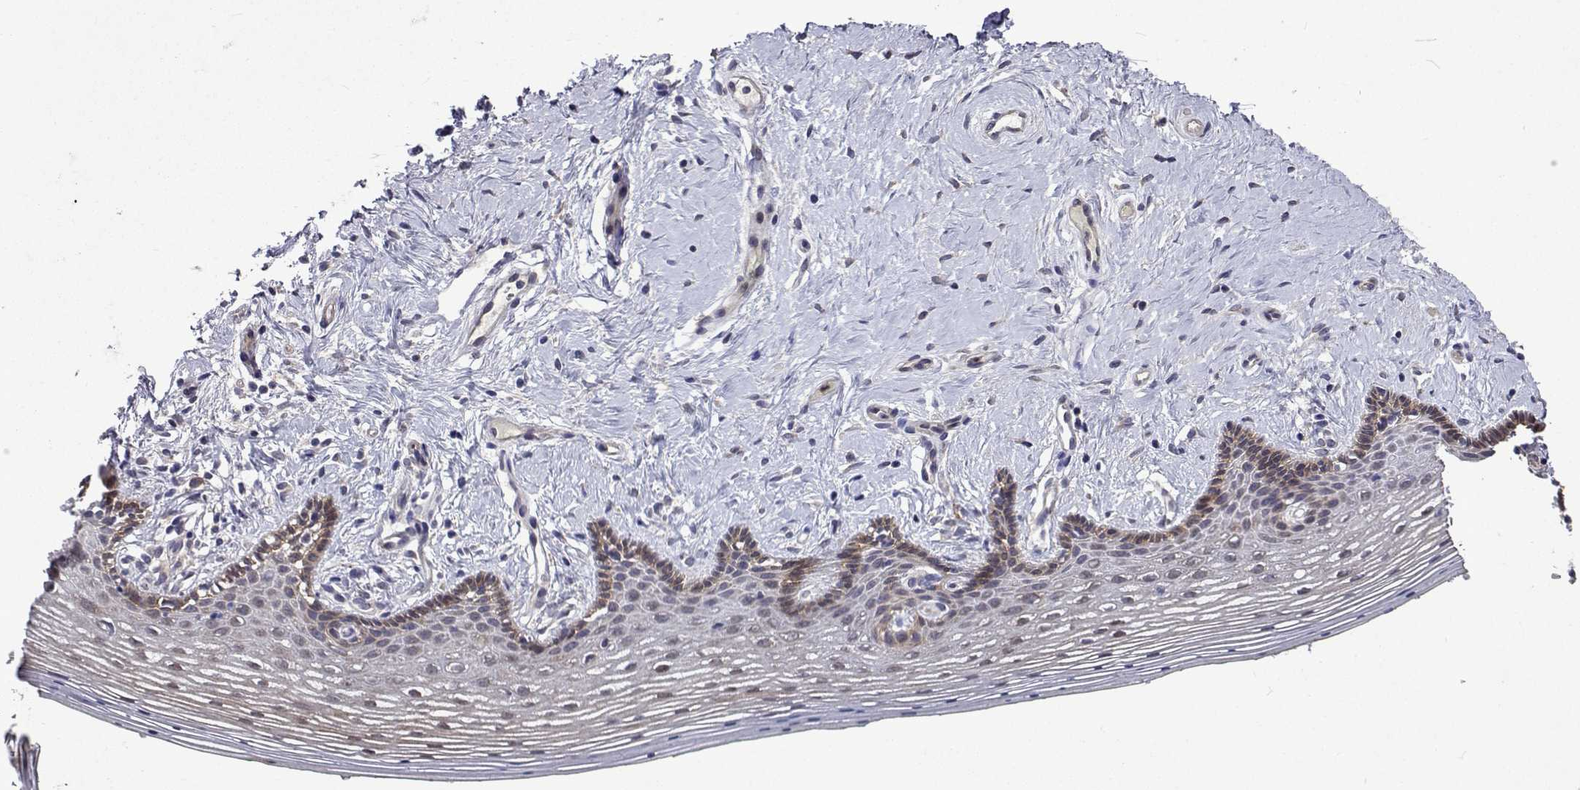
{"staining": {"intensity": "weak", "quantity": "<25%", "location": "cytoplasmic/membranous,nuclear"}, "tissue": "vagina", "cell_type": "Squamous epithelial cells", "image_type": "normal", "snomed": [{"axis": "morphology", "description": "Normal tissue, NOS"}, {"axis": "topography", "description": "Vagina"}], "caption": "The IHC micrograph has no significant staining in squamous epithelial cells of vagina. (Brightfield microscopy of DAB (3,3'-diaminobenzidine) immunohistochemistry (IHC) at high magnification).", "gene": "TARBP2", "patient": {"sex": "female", "age": 42}}